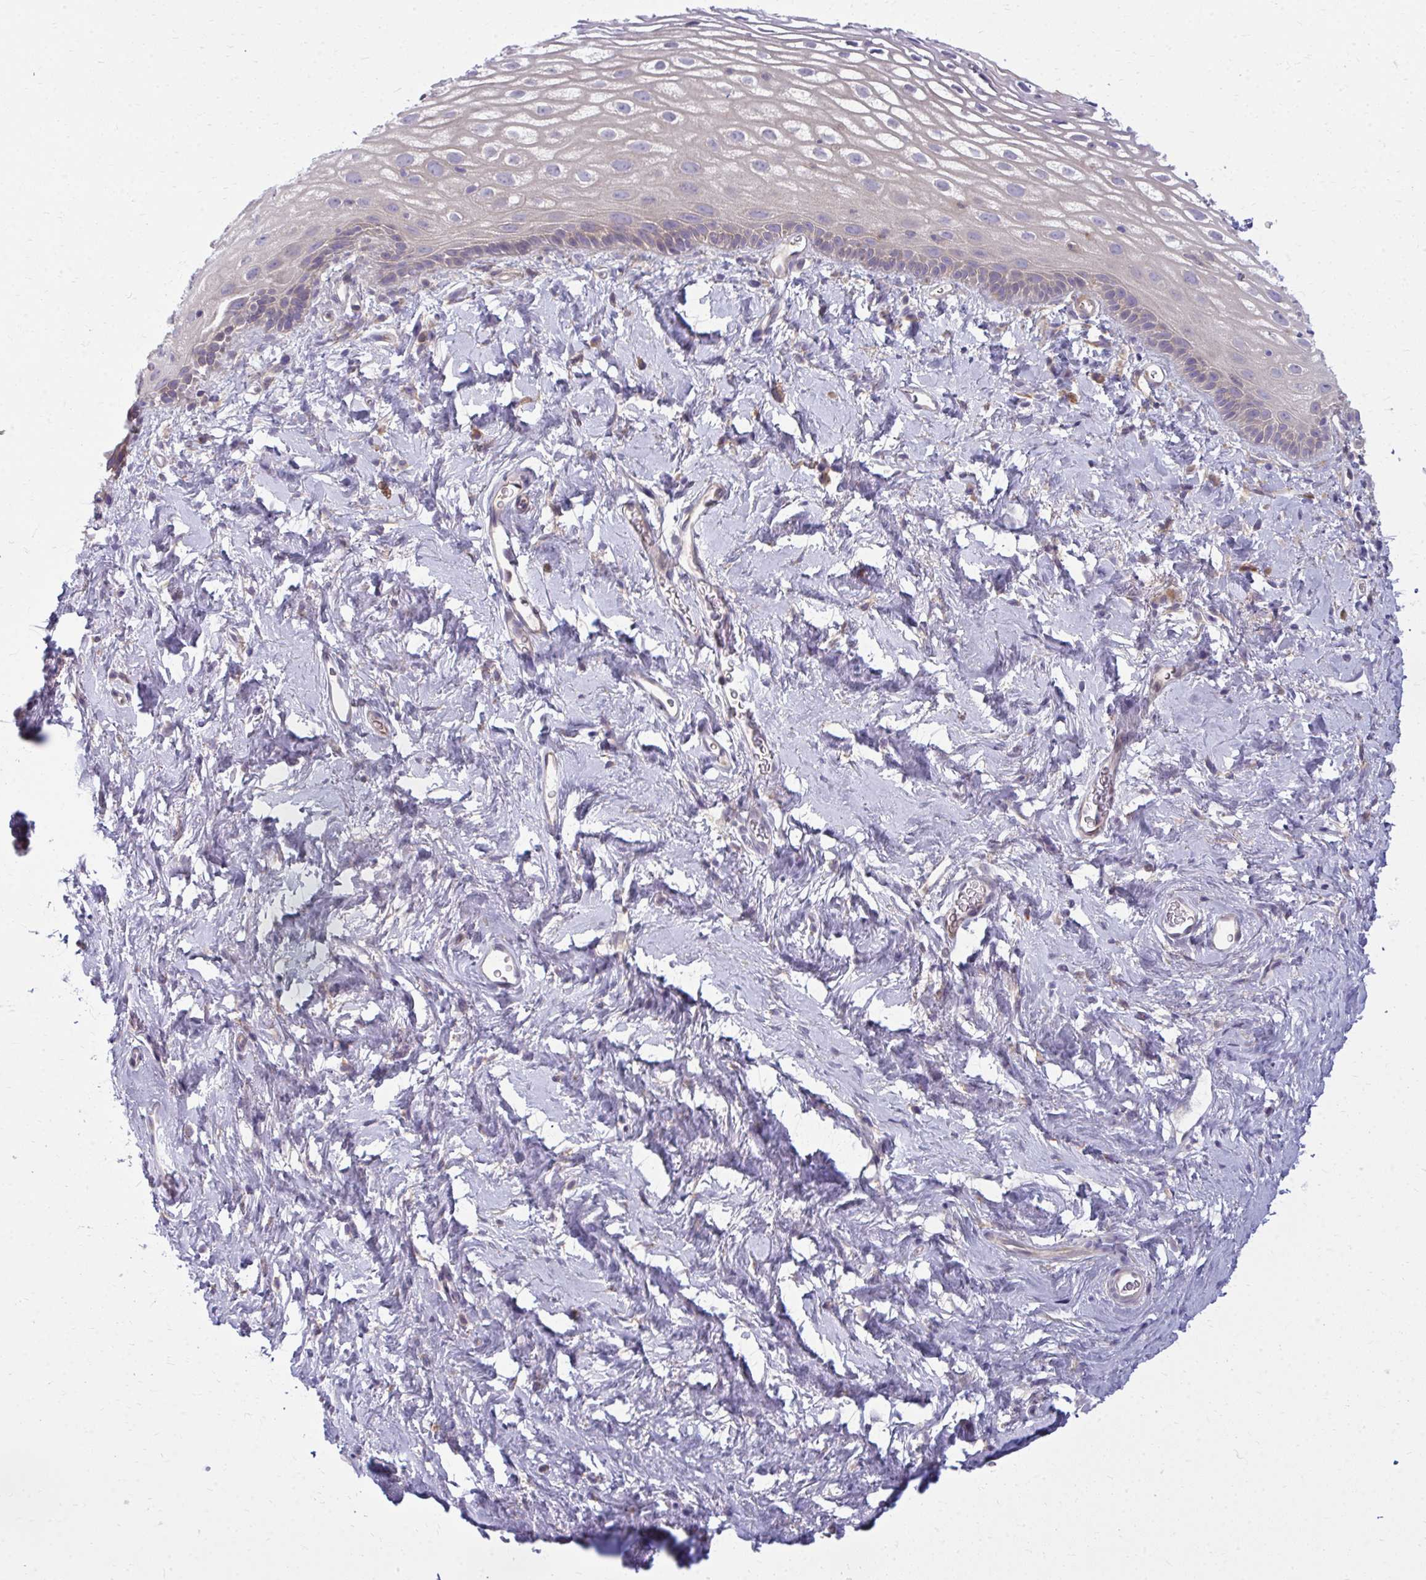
{"staining": {"intensity": "negative", "quantity": "none", "location": "none"}, "tissue": "vagina", "cell_type": "Squamous epithelial cells", "image_type": "normal", "snomed": [{"axis": "morphology", "description": "Normal tissue, NOS"}, {"axis": "morphology", "description": "Adenocarcinoma, NOS"}, {"axis": "topography", "description": "Rectum"}, {"axis": "topography", "description": "Vagina"}, {"axis": "topography", "description": "Peripheral nerve tissue"}], "caption": "Immunohistochemical staining of benign vagina displays no significant expression in squamous epithelial cells.", "gene": "CEMP1", "patient": {"sex": "female", "age": 71}}